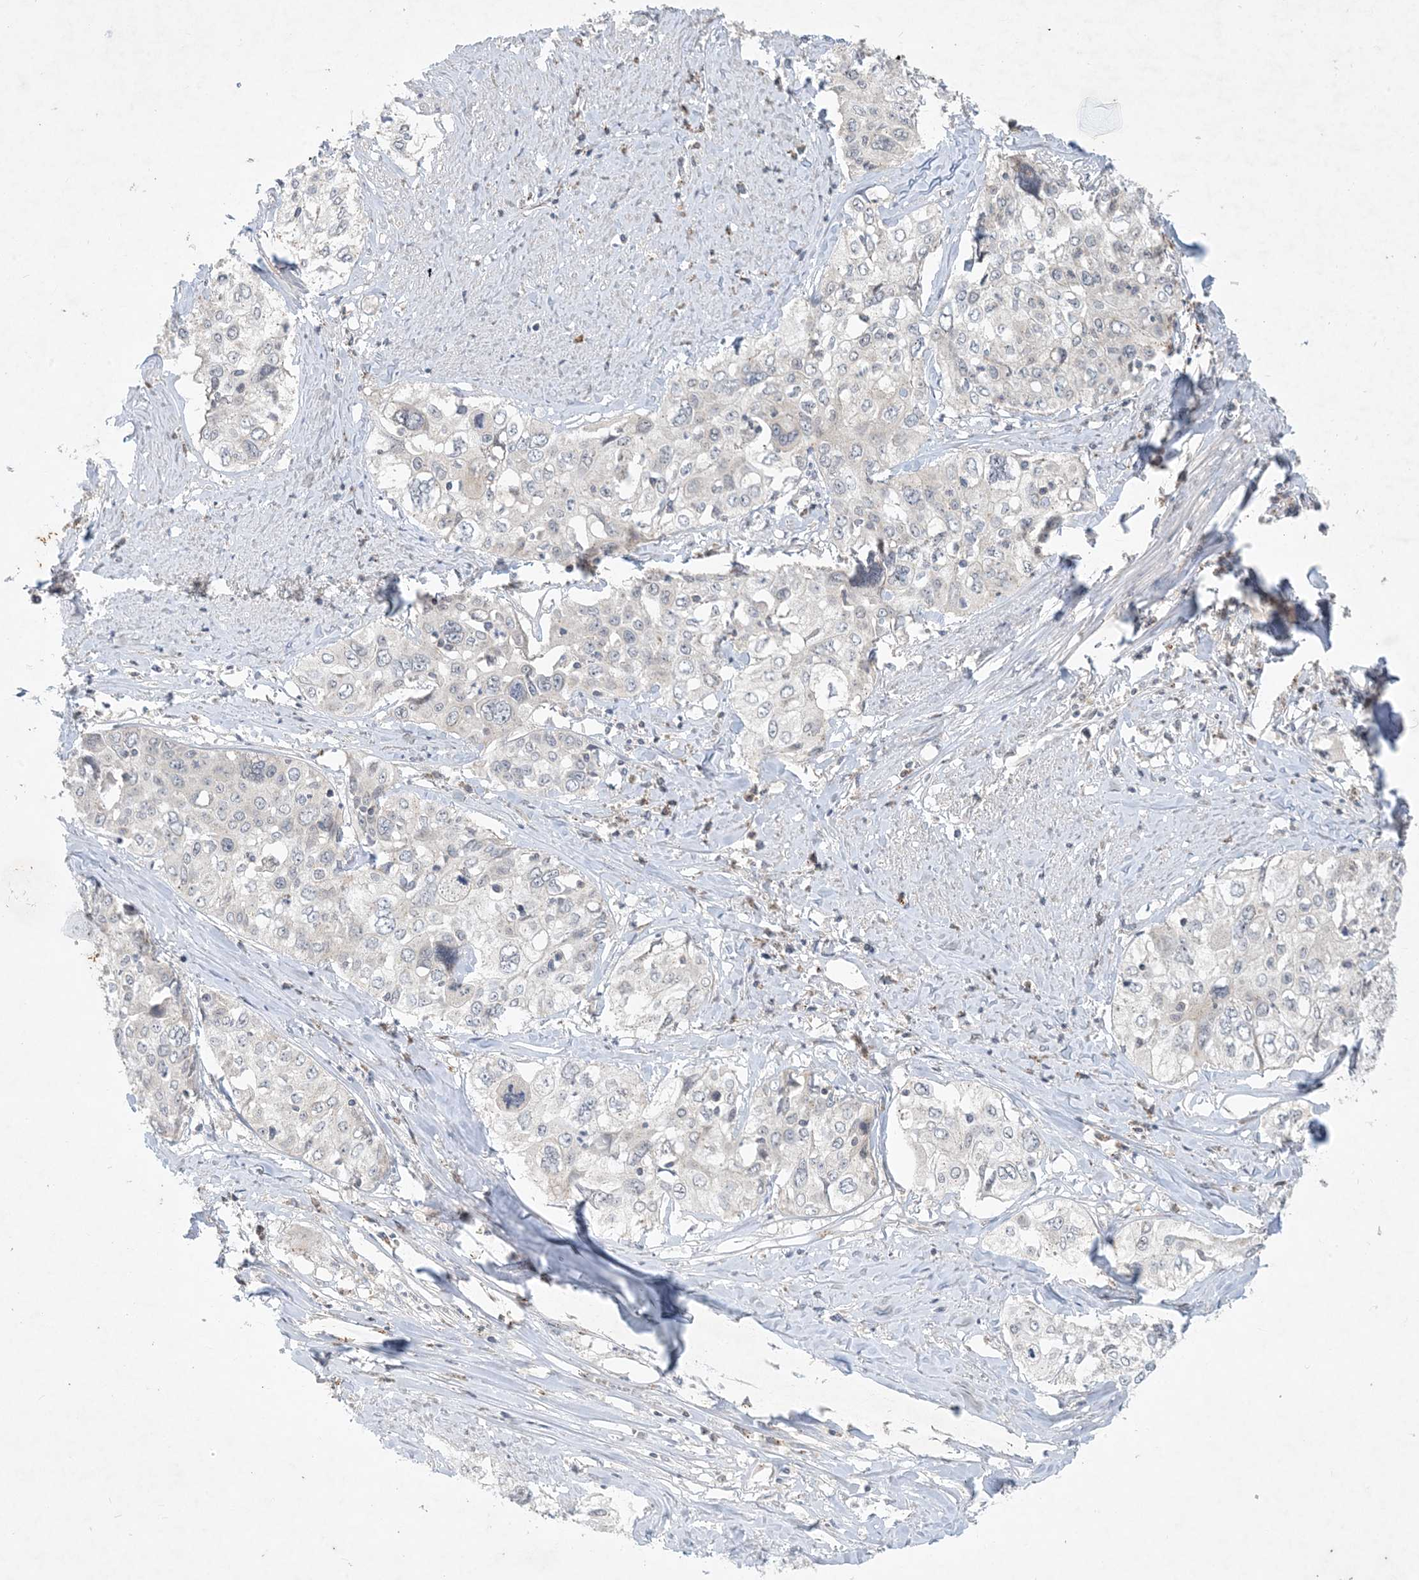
{"staining": {"intensity": "negative", "quantity": "none", "location": "none"}, "tissue": "cervical cancer", "cell_type": "Tumor cells", "image_type": "cancer", "snomed": [{"axis": "morphology", "description": "Squamous cell carcinoma, NOS"}, {"axis": "topography", "description": "Cervix"}], "caption": "This is an immunohistochemistry micrograph of cervical cancer (squamous cell carcinoma). There is no expression in tumor cells.", "gene": "CCDC14", "patient": {"sex": "female", "age": 31}}